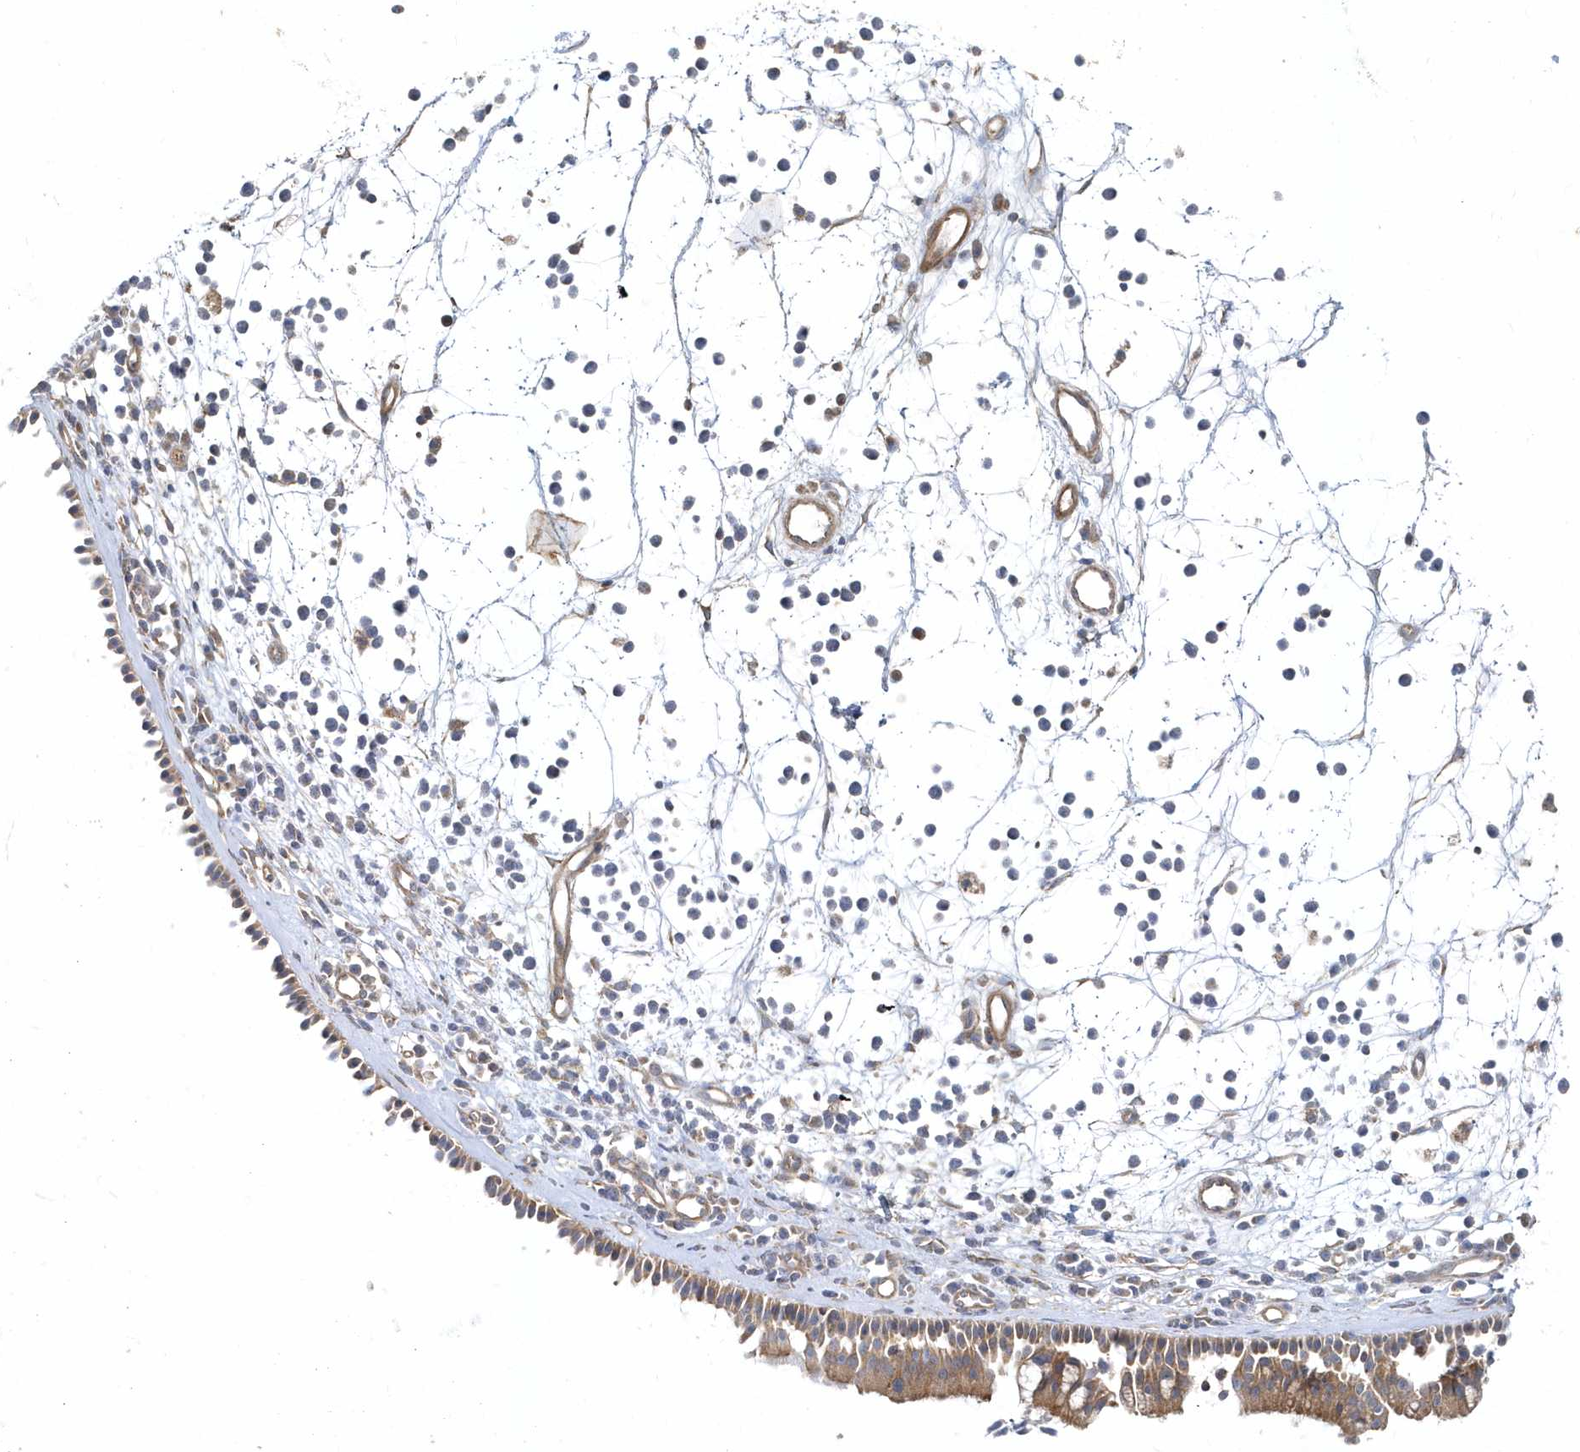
{"staining": {"intensity": "moderate", "quantity": ">75%", "location": "cytoplasmic/membranous"}, "tissue": "nasopharynx", "cell_type": "Respiratory epithelial cells", "image_type": "normal", "snomed": [{"axis": "morphology", "description": "Normal tissue, NOS"}, {"axis": "morphology", "description": "Inflammation, NOS"}, {"axis": "morphology", "description": "Malignant melanoma, Metastatic site"}, {"axis": "topography", "description": "Nasopharynx"}], "caption": "Nasopharynx stained with IHC shows moderate cytoplasmic/membranous staining in approximately >75% of respiratory epithelial cells.", "gene": "LEXM", "patient": {"sex": "male", "age": 70}}